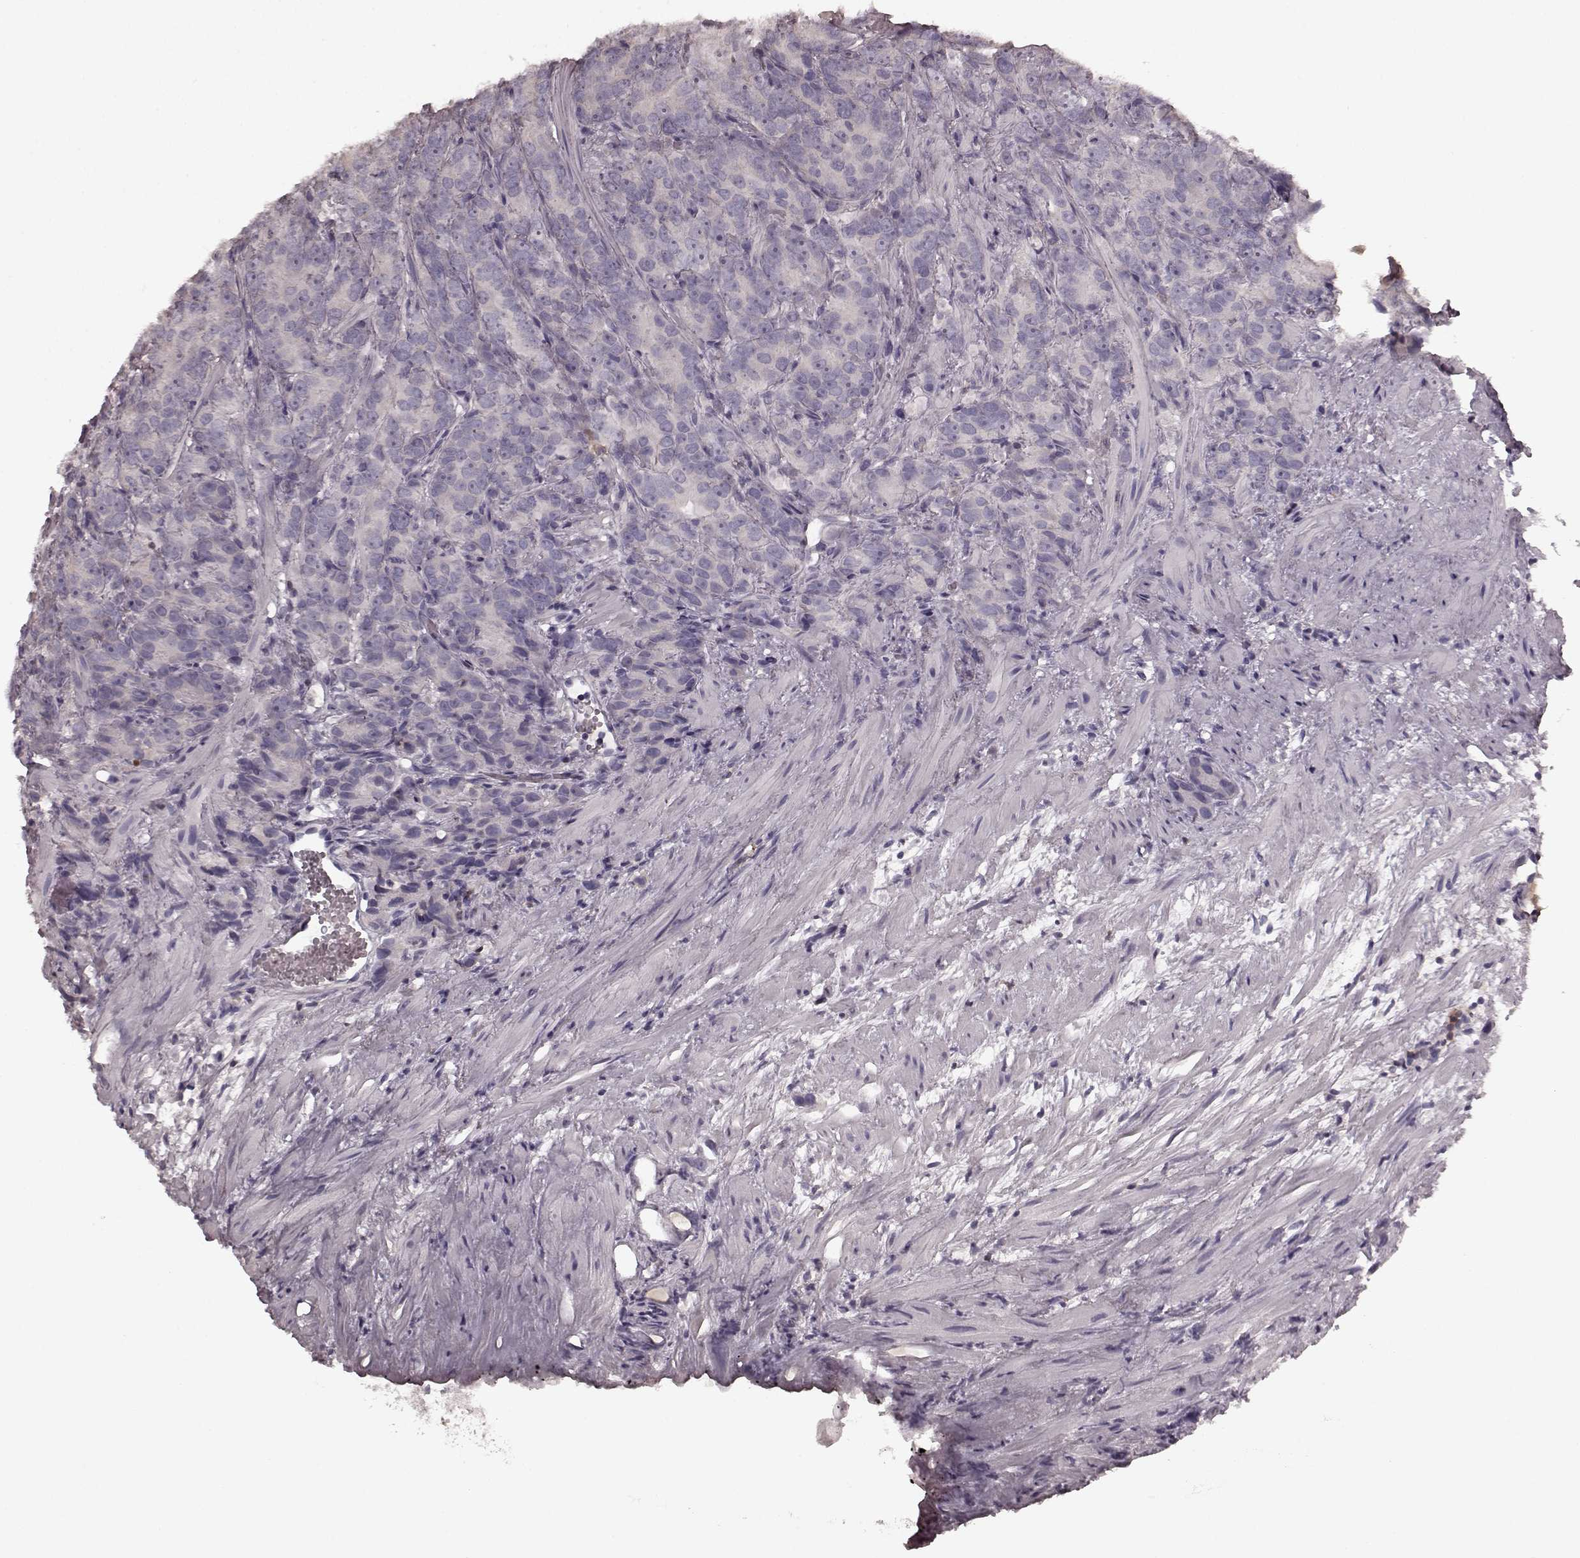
{"staining": {"intensity": "negative", "quantity": "none", "location": "none"}, "tissue": "prostate cancer", "cell_type": "Tumor cells", "image_type": "cancer", "snomed": [{"axis": "morphology", "description": "Adenocarcinoma, High grade"}, {"axis": "topography", "description": "Prostate"}], "caption": "DAB (3,3'-diaminobenzidine) immunohistochemical staining of human prostate adenocarcinoma (high-grade) shows no significant staining in tumor cells.", "gene": "CD28", "patient": {"sex": "male", "age": 90}}